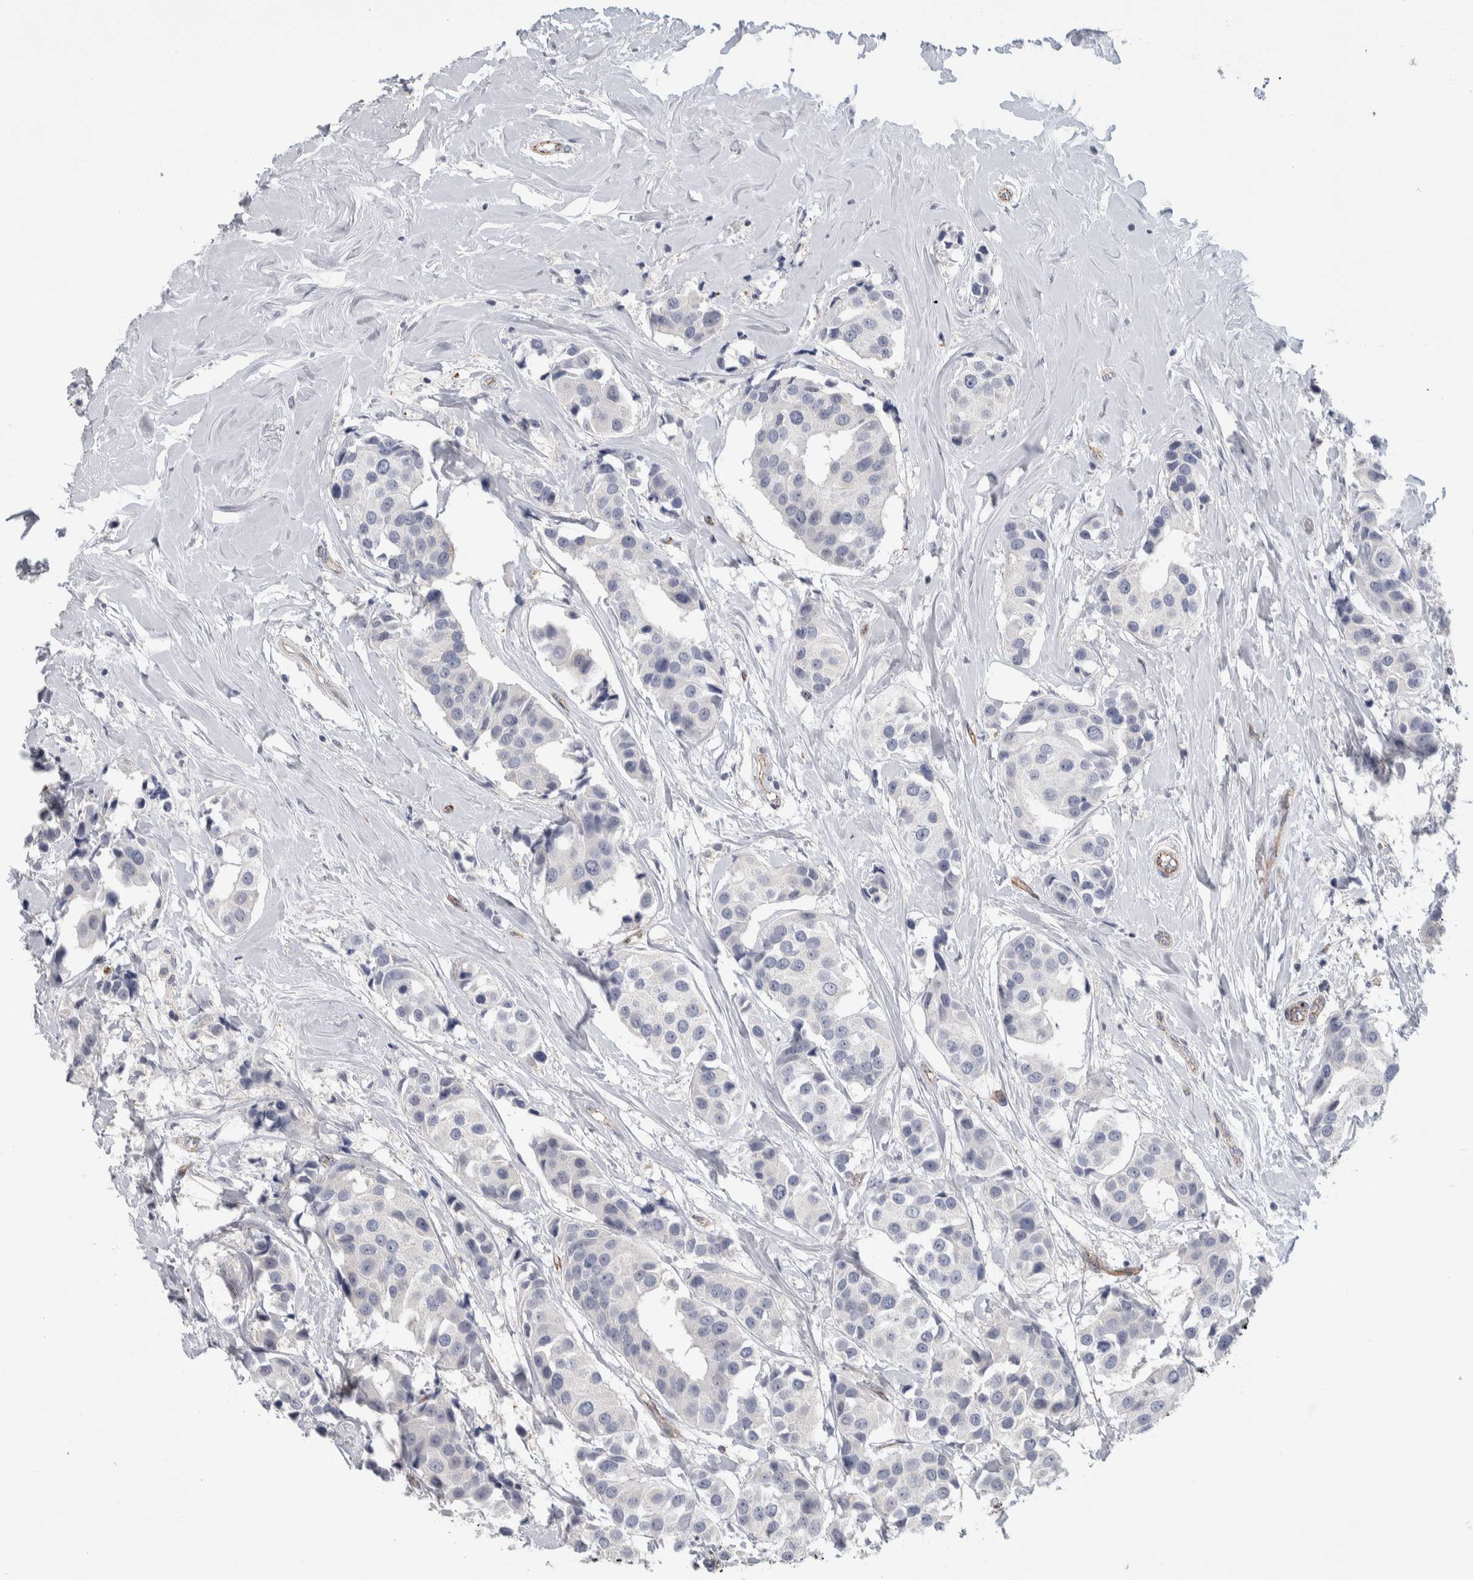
{"staining": {"intensity": "negative", "quantity": "none", "location": "none"}, "tissue": "breast cancer", "cell_type": "Tumor cells", "image_type": "cancer", "snomed": [{"axis": "morphology", "description": "Normal tissue, NOS"}, {"axis": "morphology", "description": "Duct carcinoma"}, {"axis": "topography", "description": "Breast"}], "caption": "Breast cancer stained for a protein using immunohistochemistry shows no positivity tumor cells.", "gene": "ZNF862", "patient": {"sex": "female", "age": 39}}